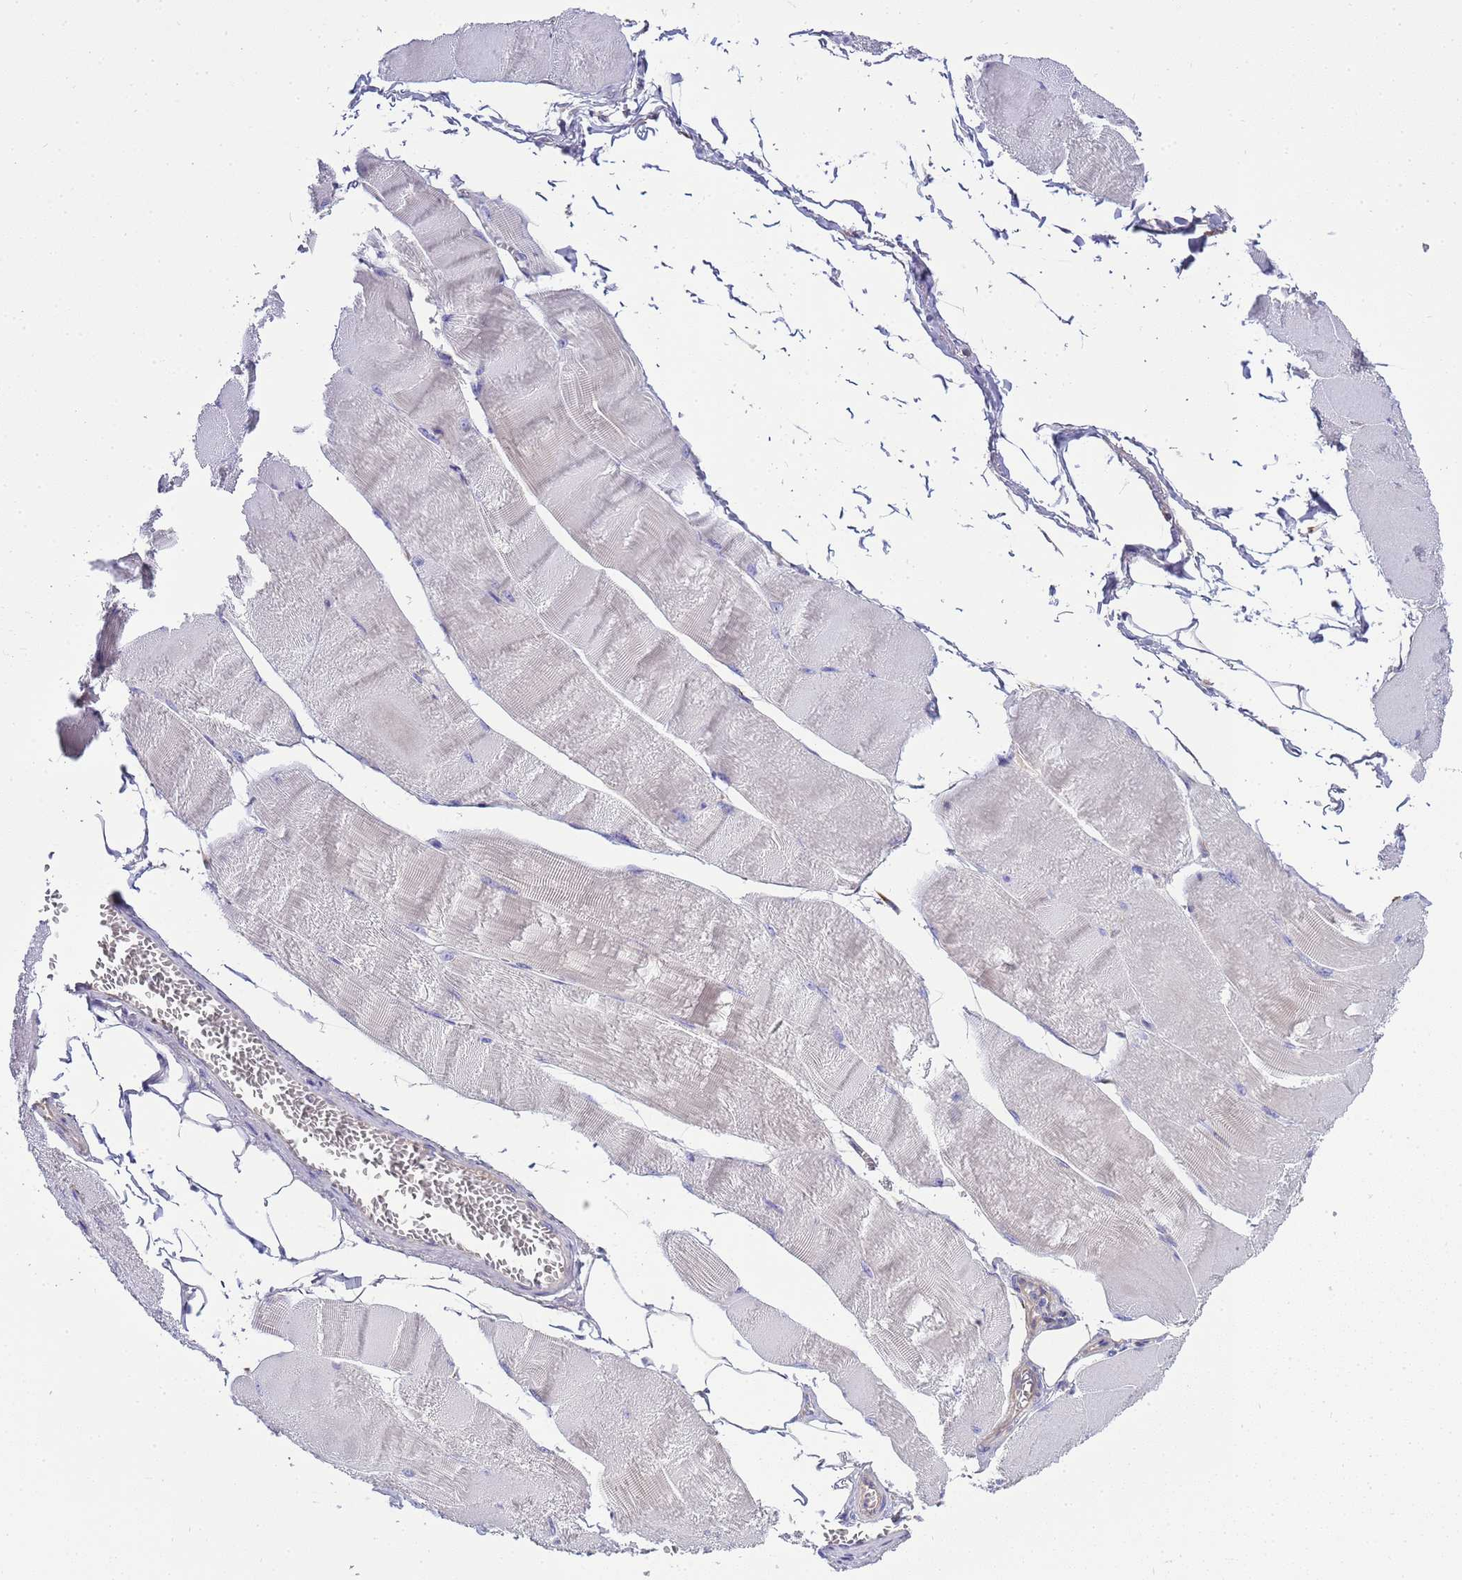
{"staining": {"intensity": "negative", "quantity": "none", "location": "none"}, "tissue": "skeletal muscle", "cell_type": "Myocytes", "image_type": "normal", "snomed": [{"axis": "morphology", "description": "Normal tissue, NOS"}, {"axis": "morphology", "description": "Basal cell carcinoma"}, {"axis": "topography", "description": "Skeletal muscle"}], "caption": "Immunohistochemistry (IHC) photomicrograph of normal skeletal muscle stained for a protein (brown), which shows no expression in myocytes. (Immunohistochemistry, brightfield microscopy, high magnification).", "gene": "RIPPLY2", "patient": {"sex": "female", "age": 64}}